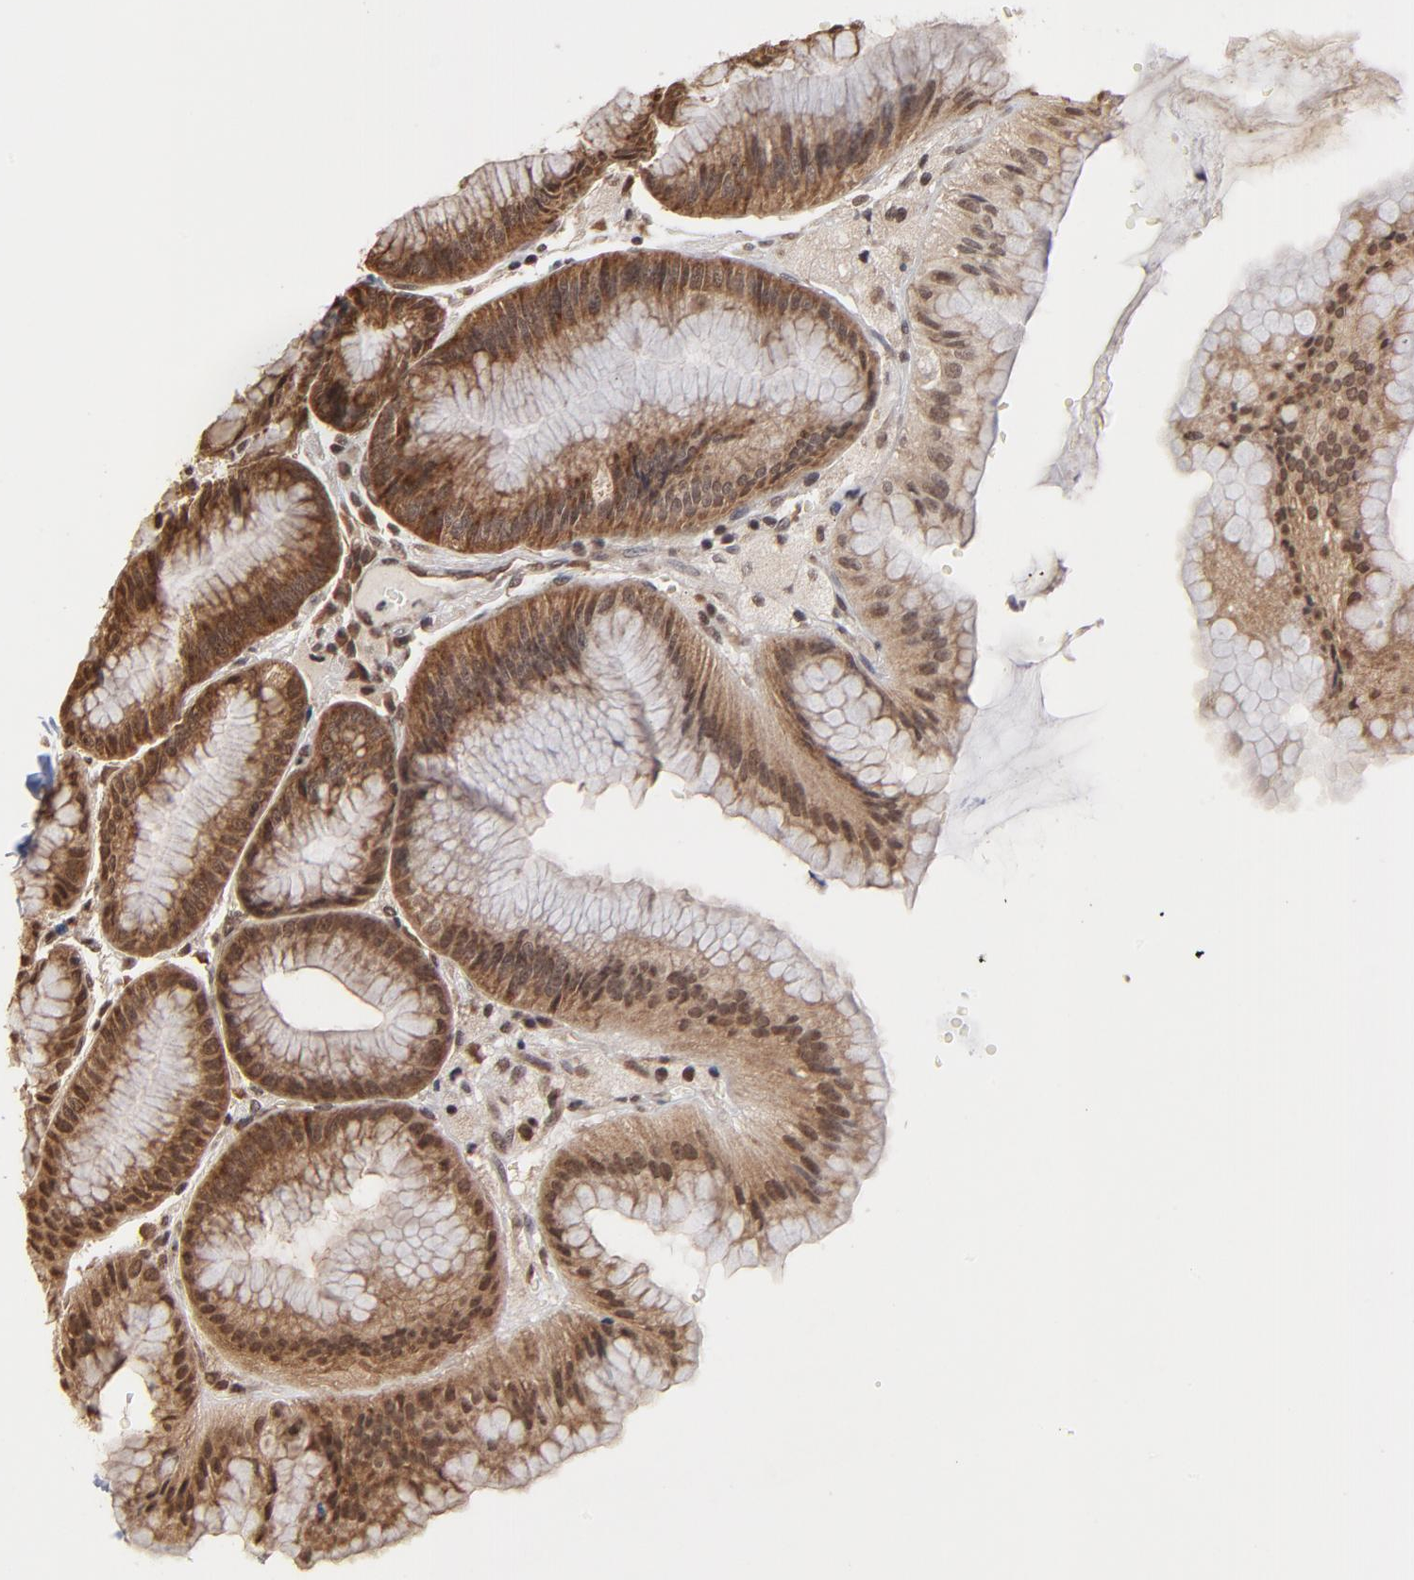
{"staining": {"intensity": "moderate", "quantity": ">75%", "location": "cytoplasmic/membranous,nuclear"}, "tissue": "stomach", "cell_type": "Glandular cells", "image_type": "normal", "snomed": [{"axis": "morphology", "description": "Normal tissue, NOS"}, {"axis": "topography", "description": "Stomach, lower"}], "caption": "Moderate cytoplasmic/membranous,nuclear positivity is appreciated in about >75% of glandular cells in benign stomach.", "gene": "BRPF1", "patient": {"sex": "male", "age": 71}}